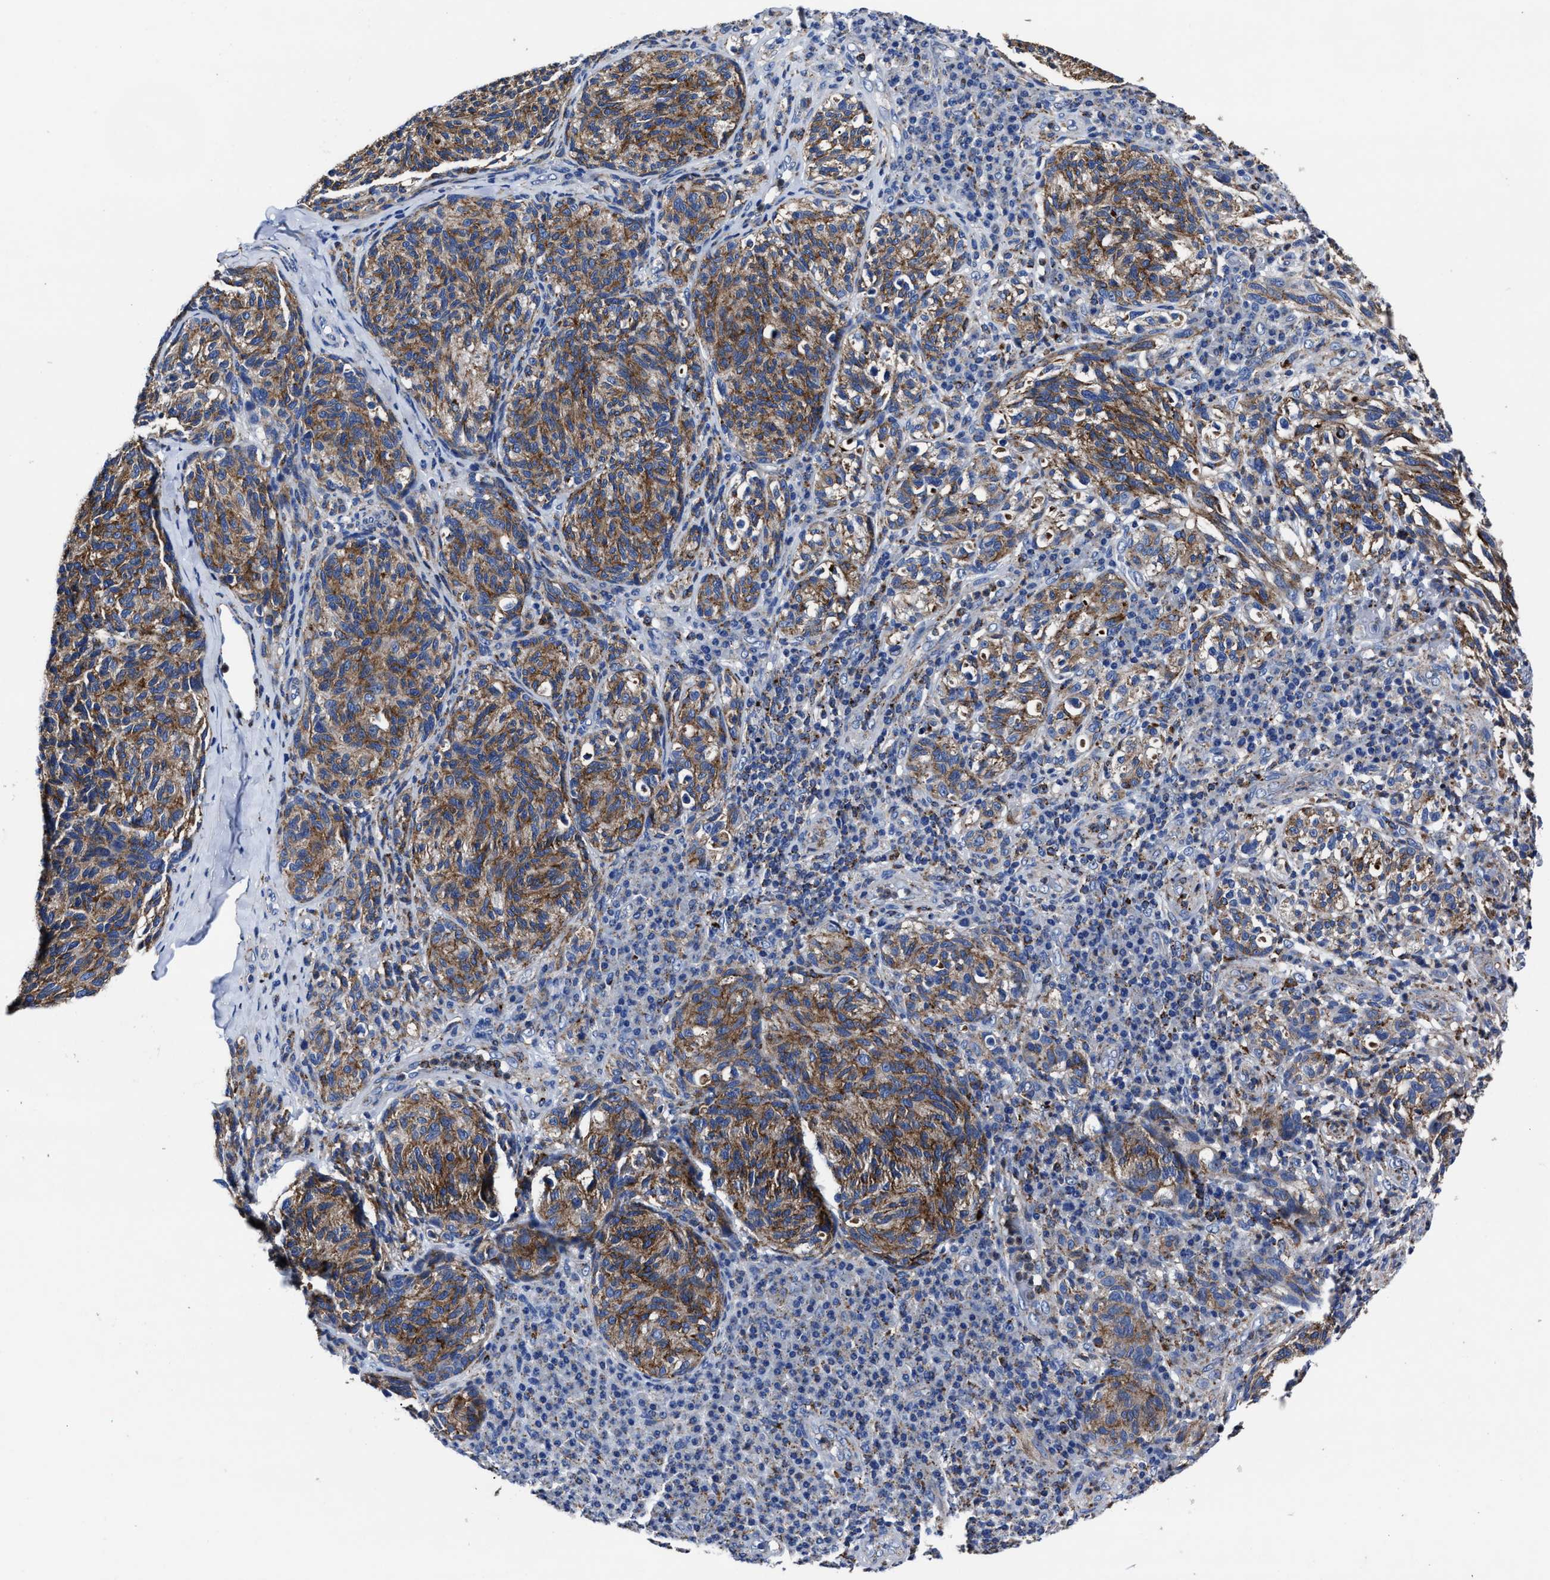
{"staining": {"intensity": "moderate", "quantity": ">75%", "location": "cytoplasmic/membranous"}, "tissue": "melanoma", "cell_type": "Tumor cells", "image_type": "cancer", "snomed": [{"axis": "morphology", "description": "Malignant melanoma, NOS"}, {"axis": "topography", "description": "Skin"}], "caption": "A medium amount of moderate cytoplasmic/membranous staining is appreciated in approximately >75% of tumor cells in malignant melanoma tissue.", "gene": "LAMTOR4", "patient": {"sex": "female", "age": 73}}